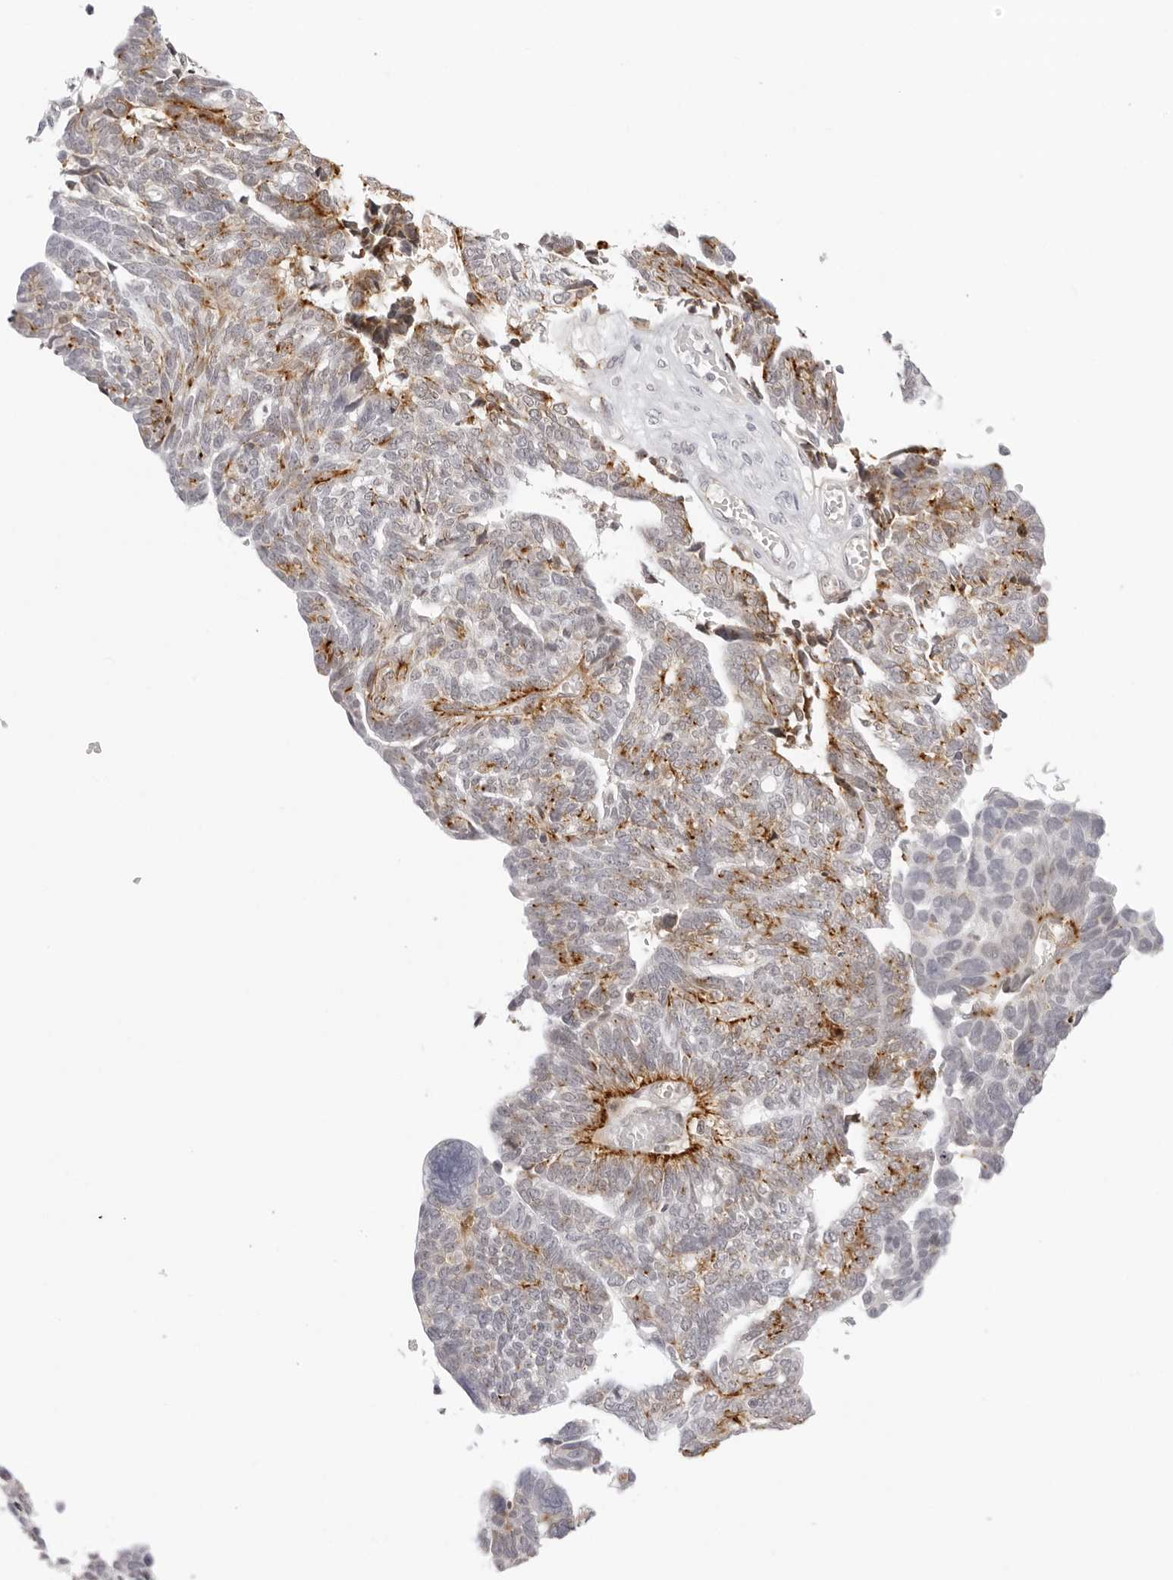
{"staining": {"intensity": "moderate", "quantity": "25%-75%", "location": "cytoplasmic/membranous"}, "tissue": "ovarian cancer", "cell_type": "Tumor cells", "image_type": "cancer", "snomed": [{"axis": "morphology", "description": "Cystadenocarcinoma, serous, NOS"}, {"axis": "topography", "description": "Ovary"}], "caption": "Immunohistochemical staining of human ovarian cancer shows medium levels of moderate cytoplasmic/membranous positivity in about 25%-75% of tumor cells.", "gene": "STRADB", "patient": {"sex": "female", "age": 79}}